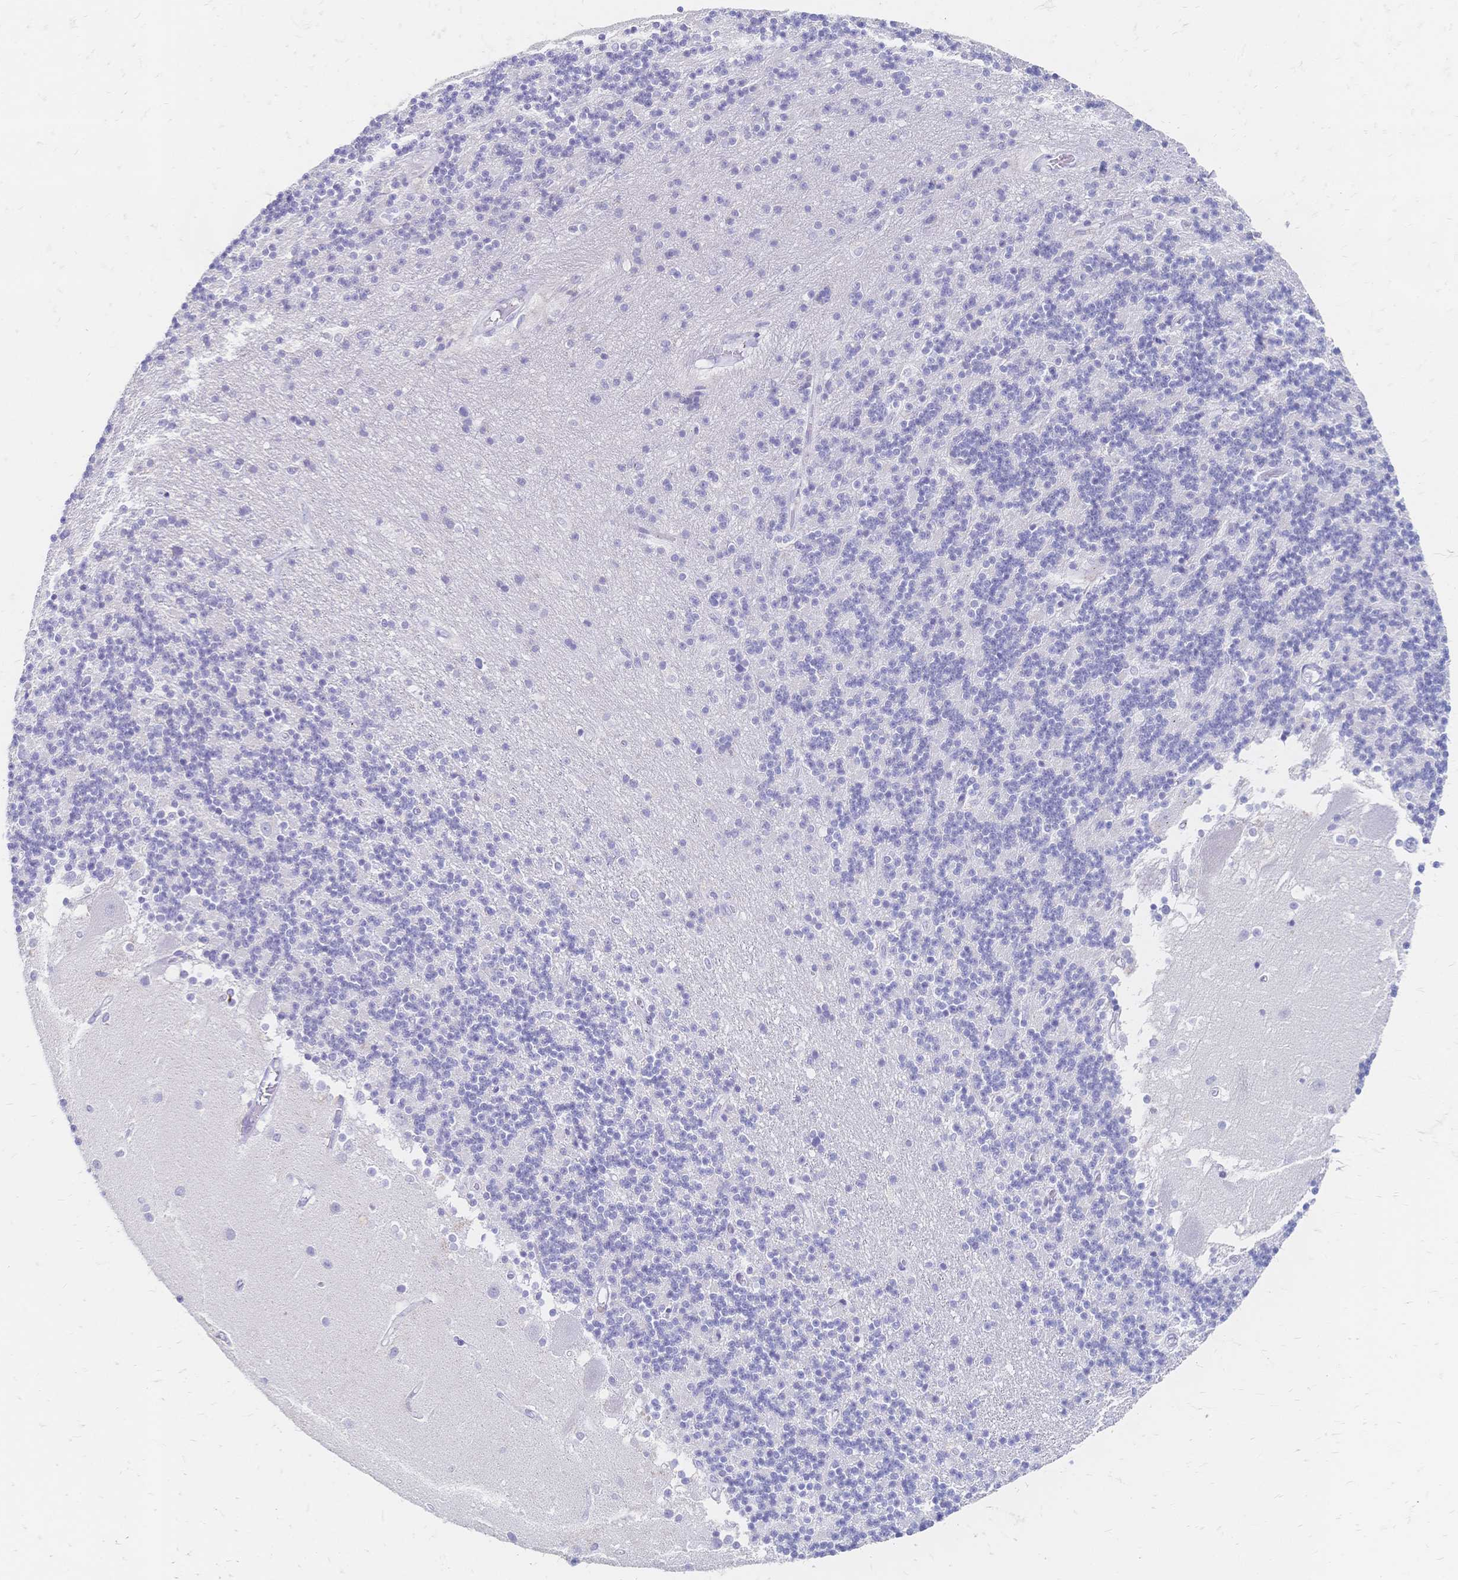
{"staining": {"intensity": "negative", "quantity": "none", "location": "none"}, "tissue": "cerebellum", "cell_type": "Cells in granular layer", "image_type": "normal", "snomed": [{"axis": "morphology", "description": "Normal tissue, NOS"}, {"axis": "topography", "description": "Cerebellum"}], "caption": "Protein analysis of benign cerebellum shows no significant positivity in cells in granular layer. (DAB (3,3'-diaminobenzidine) immunohistochemistry (IHC) with hematoxylin counter stain).", "gene": "PSORS1C2", "patient": {"sex": "male", "age": 54}}